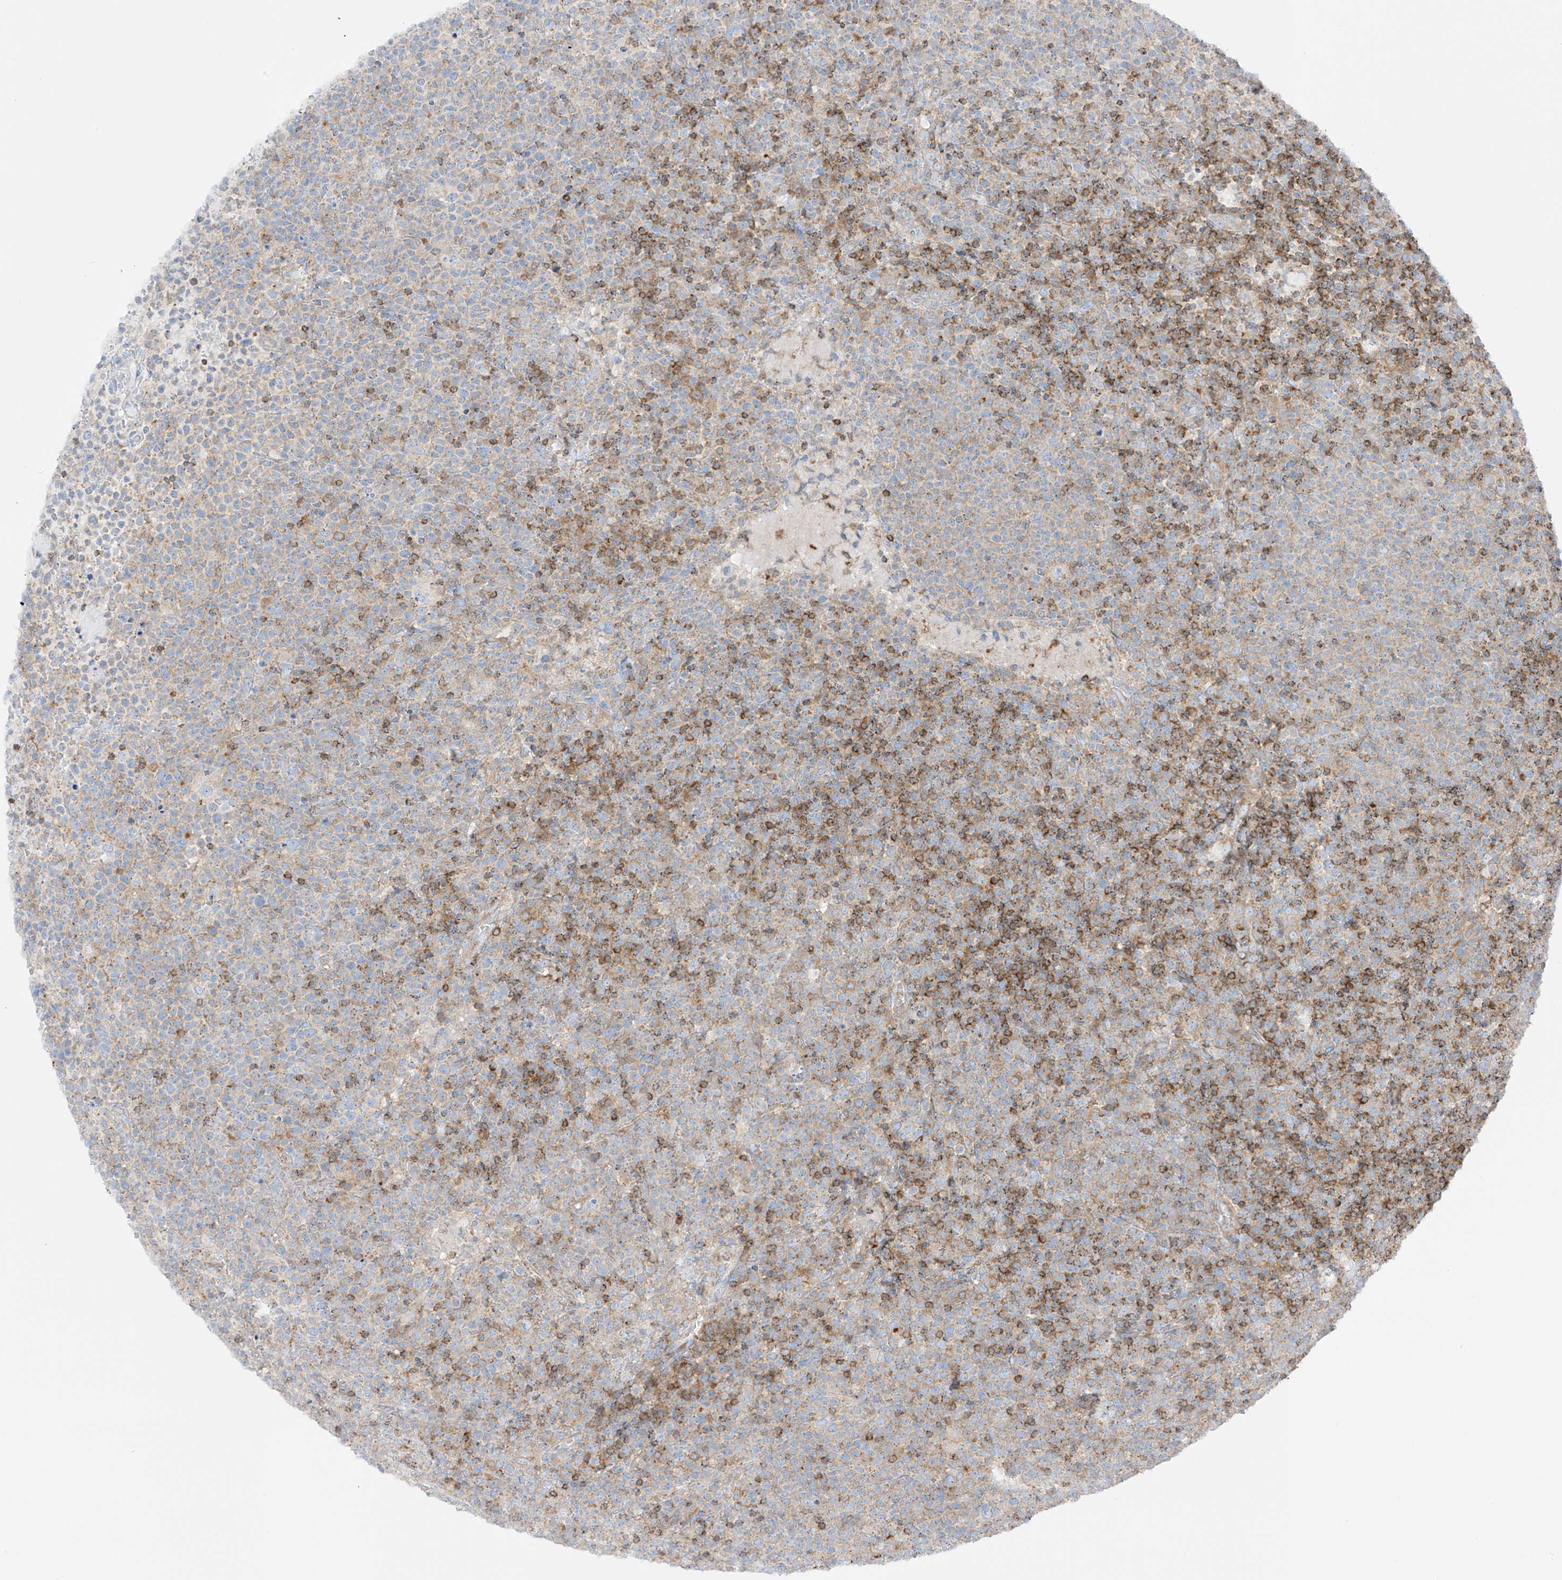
{"staining": {"intensity": "strong", "quantity": "<25%", "location": "cytoplasmic/membranous"}, "tissue": "lymphoma", "cell_type": "Tumor cells", "image_type": "cancer", "snomed": [{"axis": "morphology", "description": "Malignant lymphoma, non-Hodgkin's type, High grade"}, {"axis": "topography", "description": "Lymph node"}], "caption": "Lymphoma stained for a protein (brown) shows strong cytoplasmic/membranous positive expression in approximately <25% of tumor cells.", "gene": "XKR3", "patient": {"sex": "male", "age": 61}}